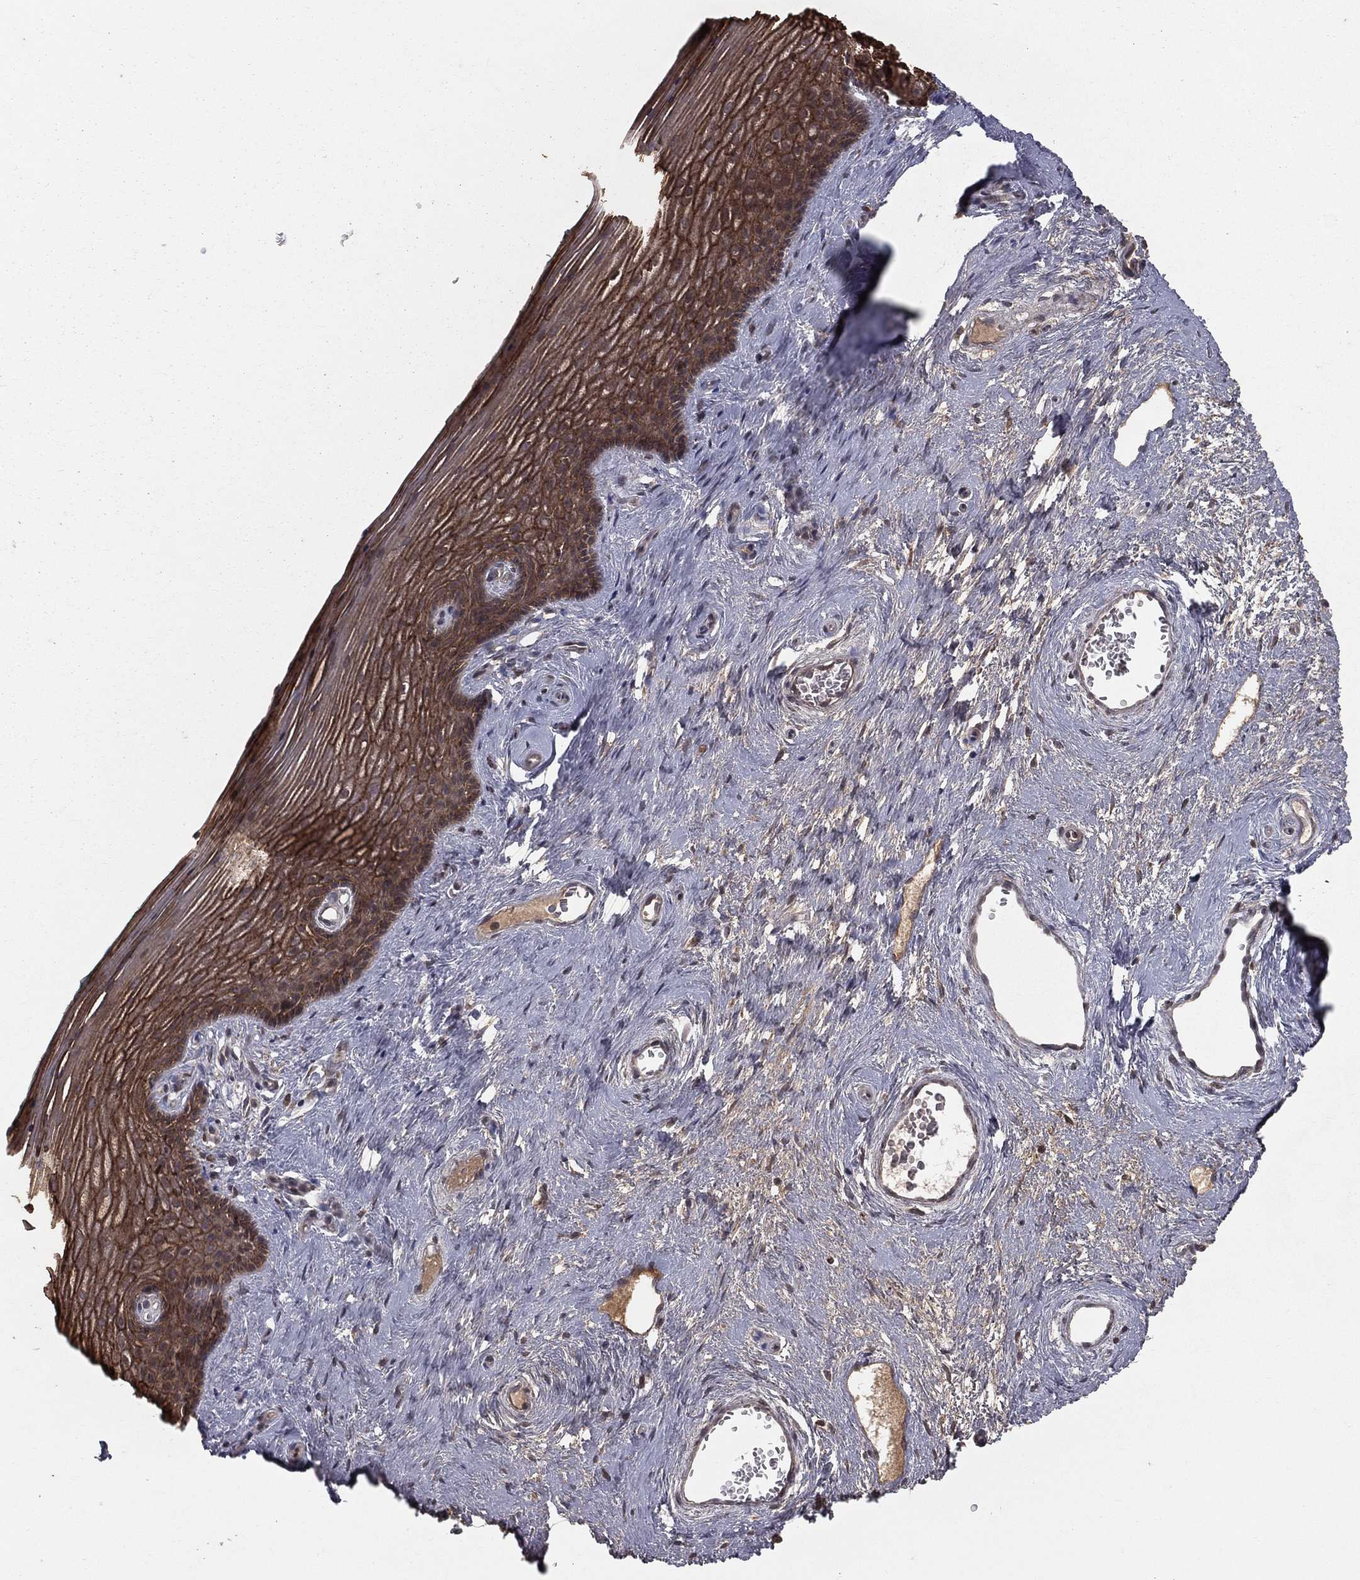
{"staining": {"intensity": "strong", "quantity": ">75%", "location": "cytoplasmic/membranous"}, "tissue": "vagina", "cell_type": "Squamous epithelial cells", "image_type": "normal", "snomed": [{"axis": "morphology", "description": "Normal tissue, NOS"}, {"axis": "topography", "description": "Vagina"}], "caption": "DAB (3,3'-diaminobenzidine) immunohistochemical staining of normal vagina shows strong cytoplasmic/membranous protein expression in approximately >75% of squamous epithelial cells.", "gene": "ZDHHC15", "patient": {"sex": "female", "age": 45}}